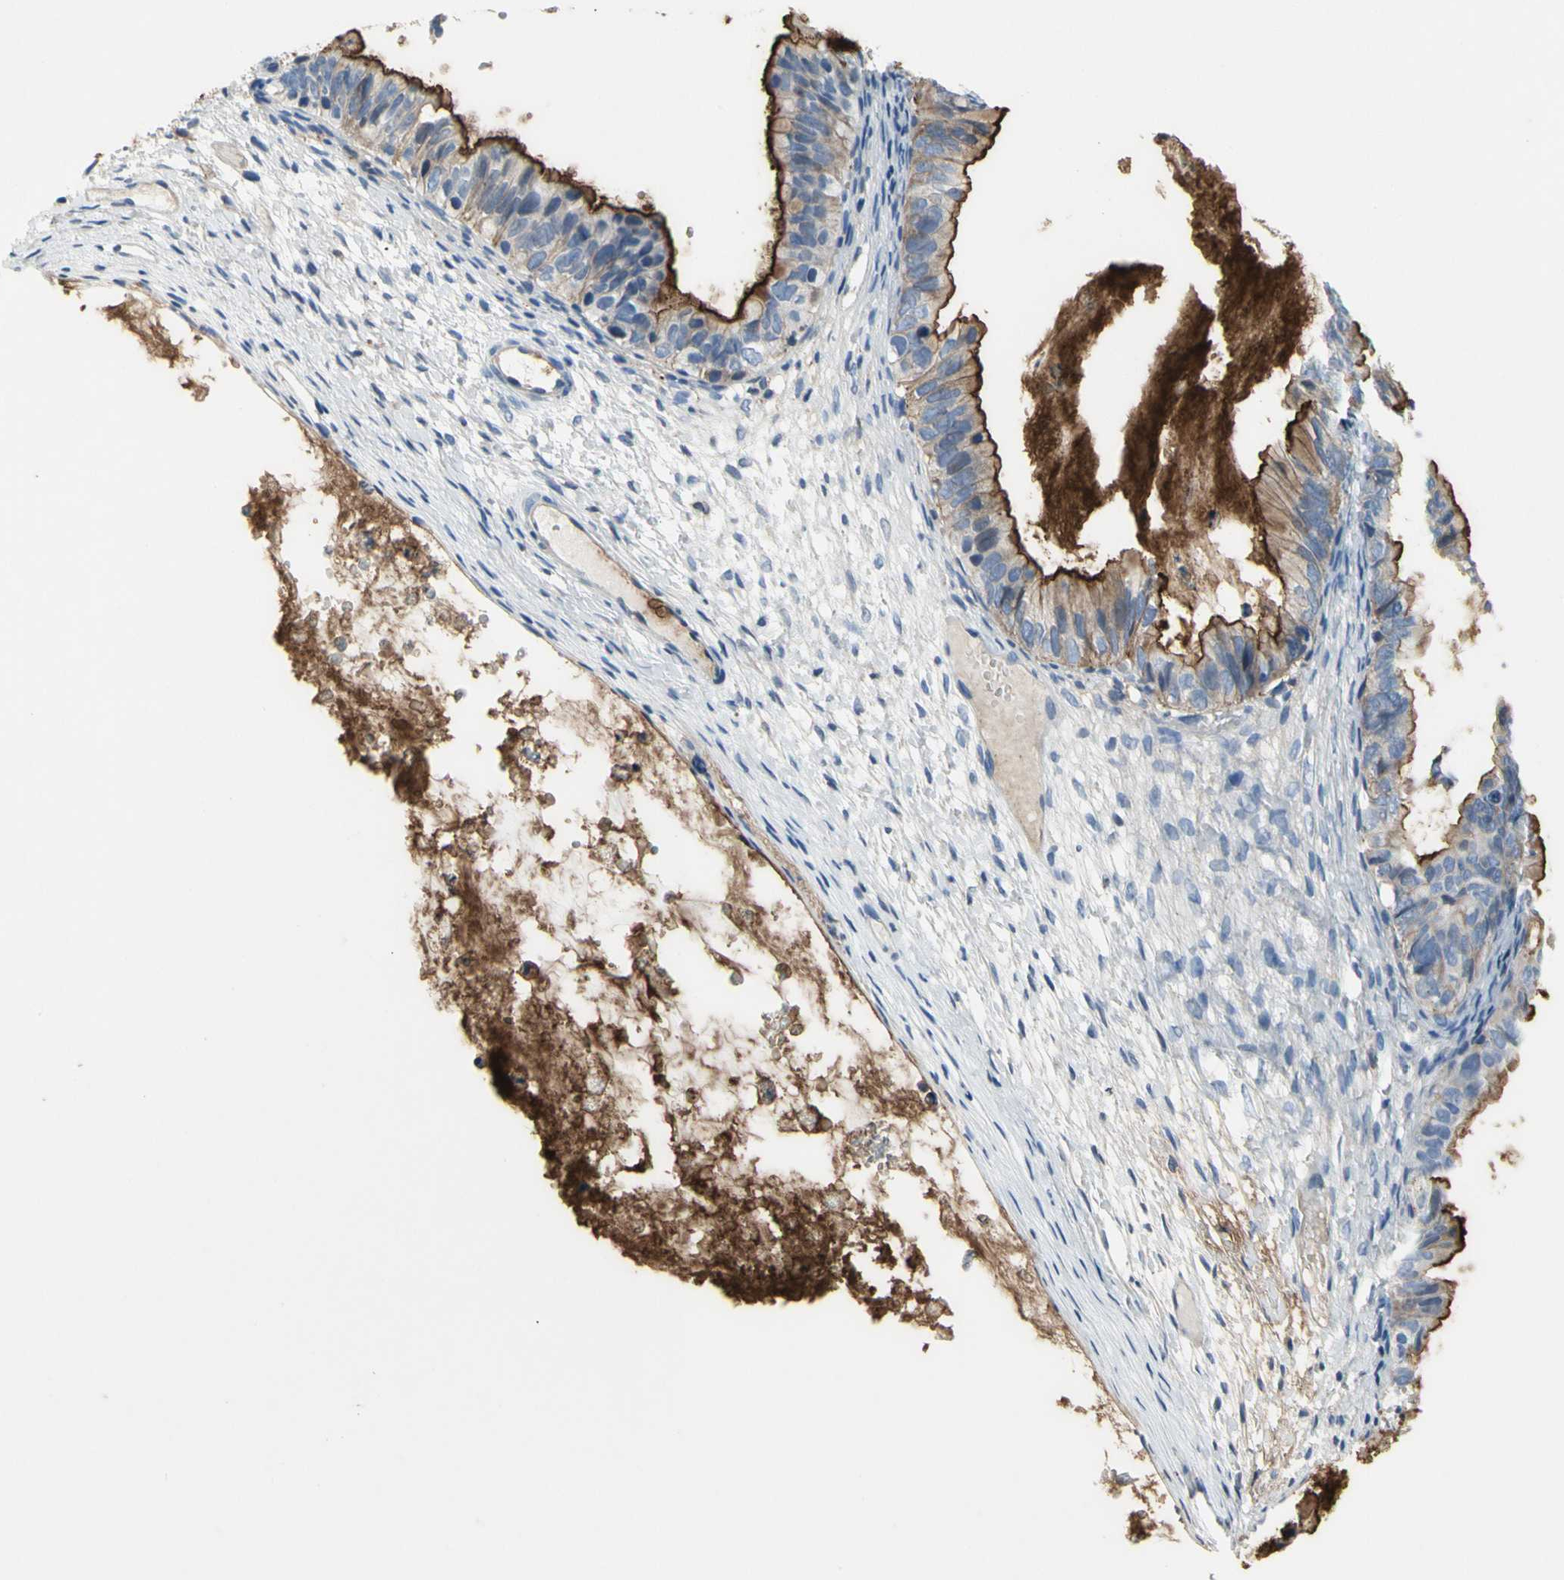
{"staining": {"intensity": "moderate", "quantity": ">75%", "location": "cytoplasmic/membranous"}, "tissue": "ovarian cancer", "cell_type": "Tumor cells", "image_type": "cancer", "snomed": [{"axis": "morphology", "description": "Cystadenocarcinoma, mucinous, NOS"}, {"axis": "topography", "description": "Ovary"}], "caption": "Immunohistochemical staining of ovarian mucinous cystadenocarcinoma shows moderate cytoplasmic/membranous protein staining in approximately >75% of tumor cells.", "gene": "MUC1", "patient": {"sex": "female", "age": 36}}